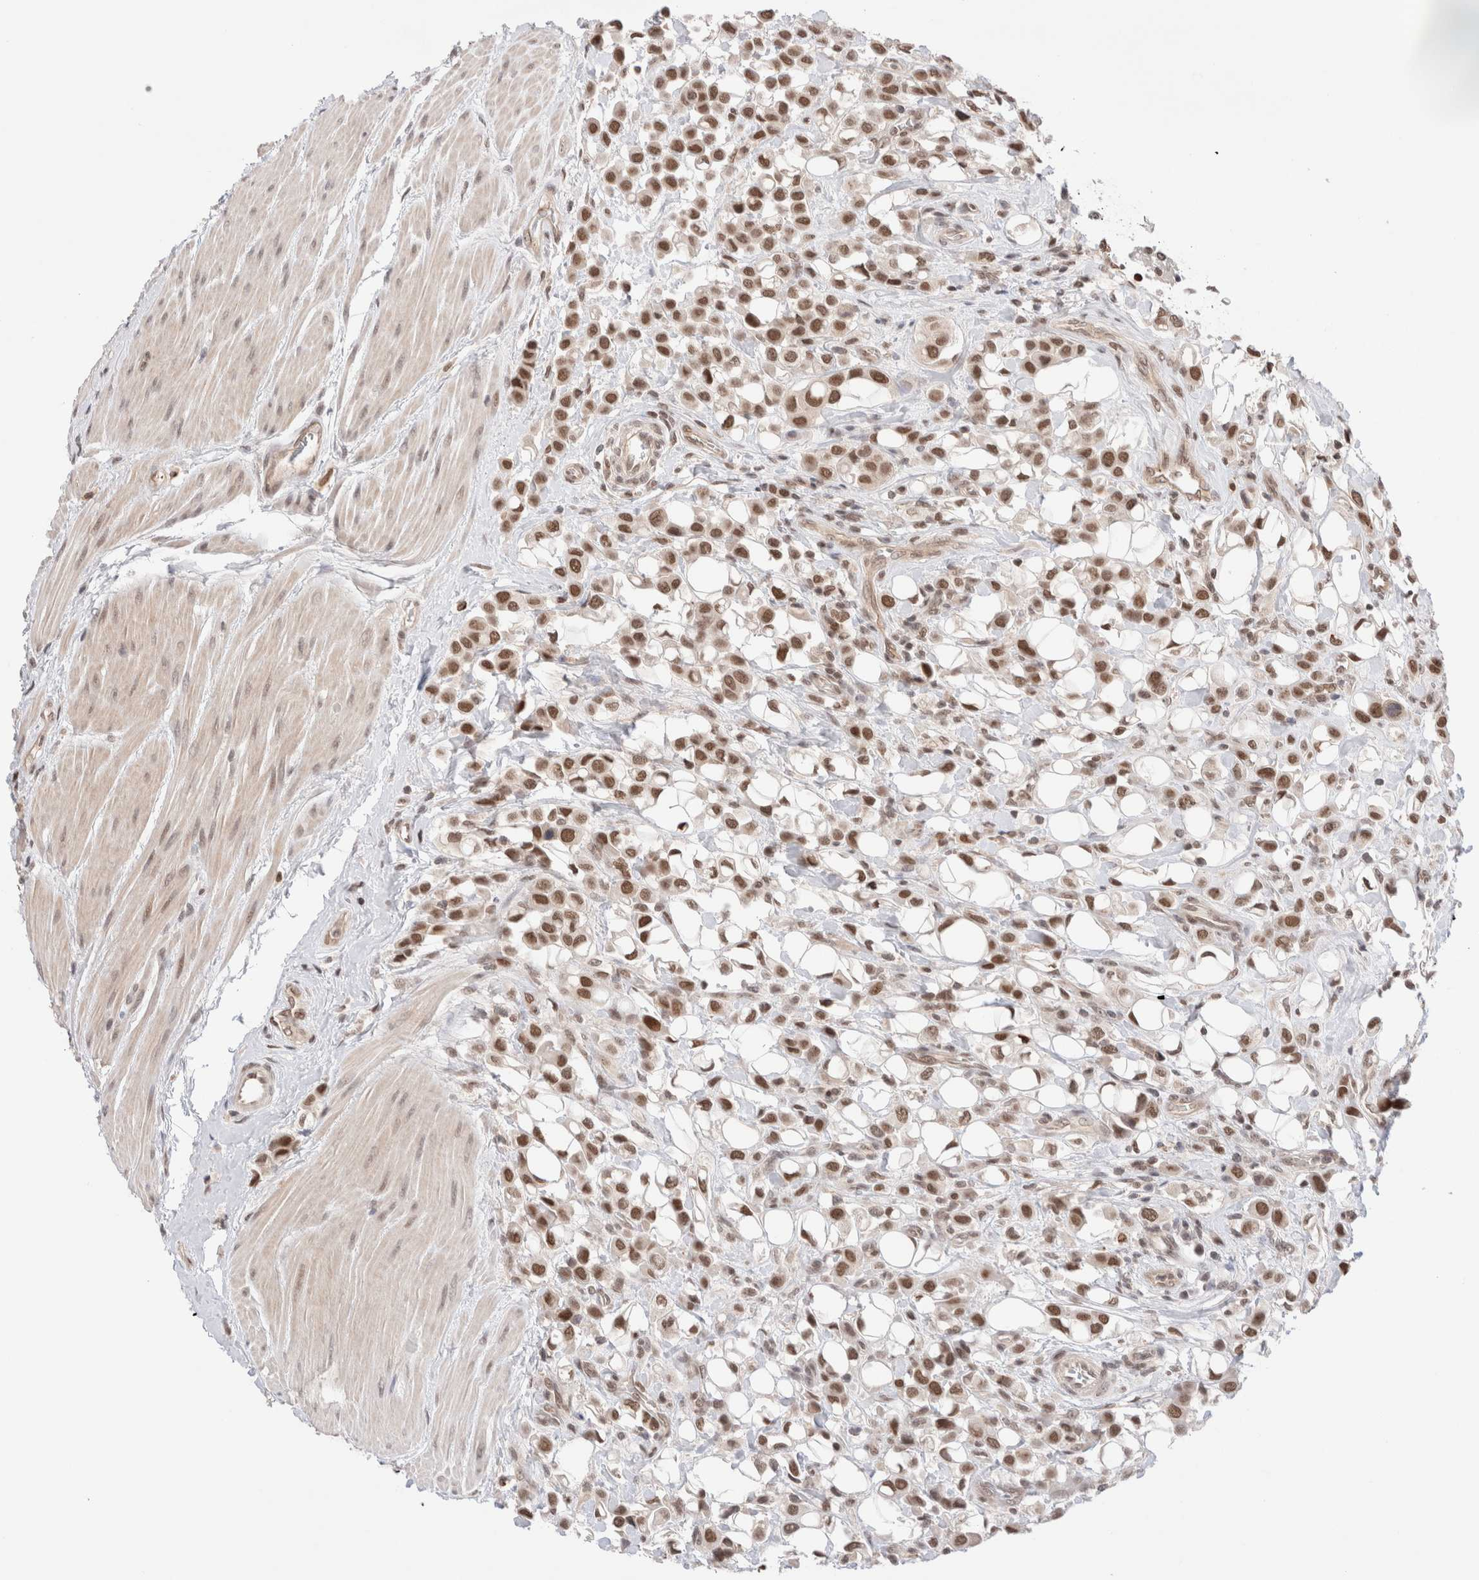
{"staining": {"intensity": "moderate", "quantity": ">75%", "location": "nuclear"}, "tissue": "urothelial cancer", "cell_type": "Tumor cells", "image_type": "cancer", "snomed": [{"axis": "morphology", "description": "Urothelial carcinoma, High grade"}, {"axis": "topography", "description": "Urinary bladder"}], "caption": "This is a histology image of immunohistochemistry (IHC) staining of urothelial carcinoma (high-grade), which shows moderate expression in the nuclear of tumor cells.", "gene": "GATAD2A", "patient": {"sex": "male", "age": 50}}